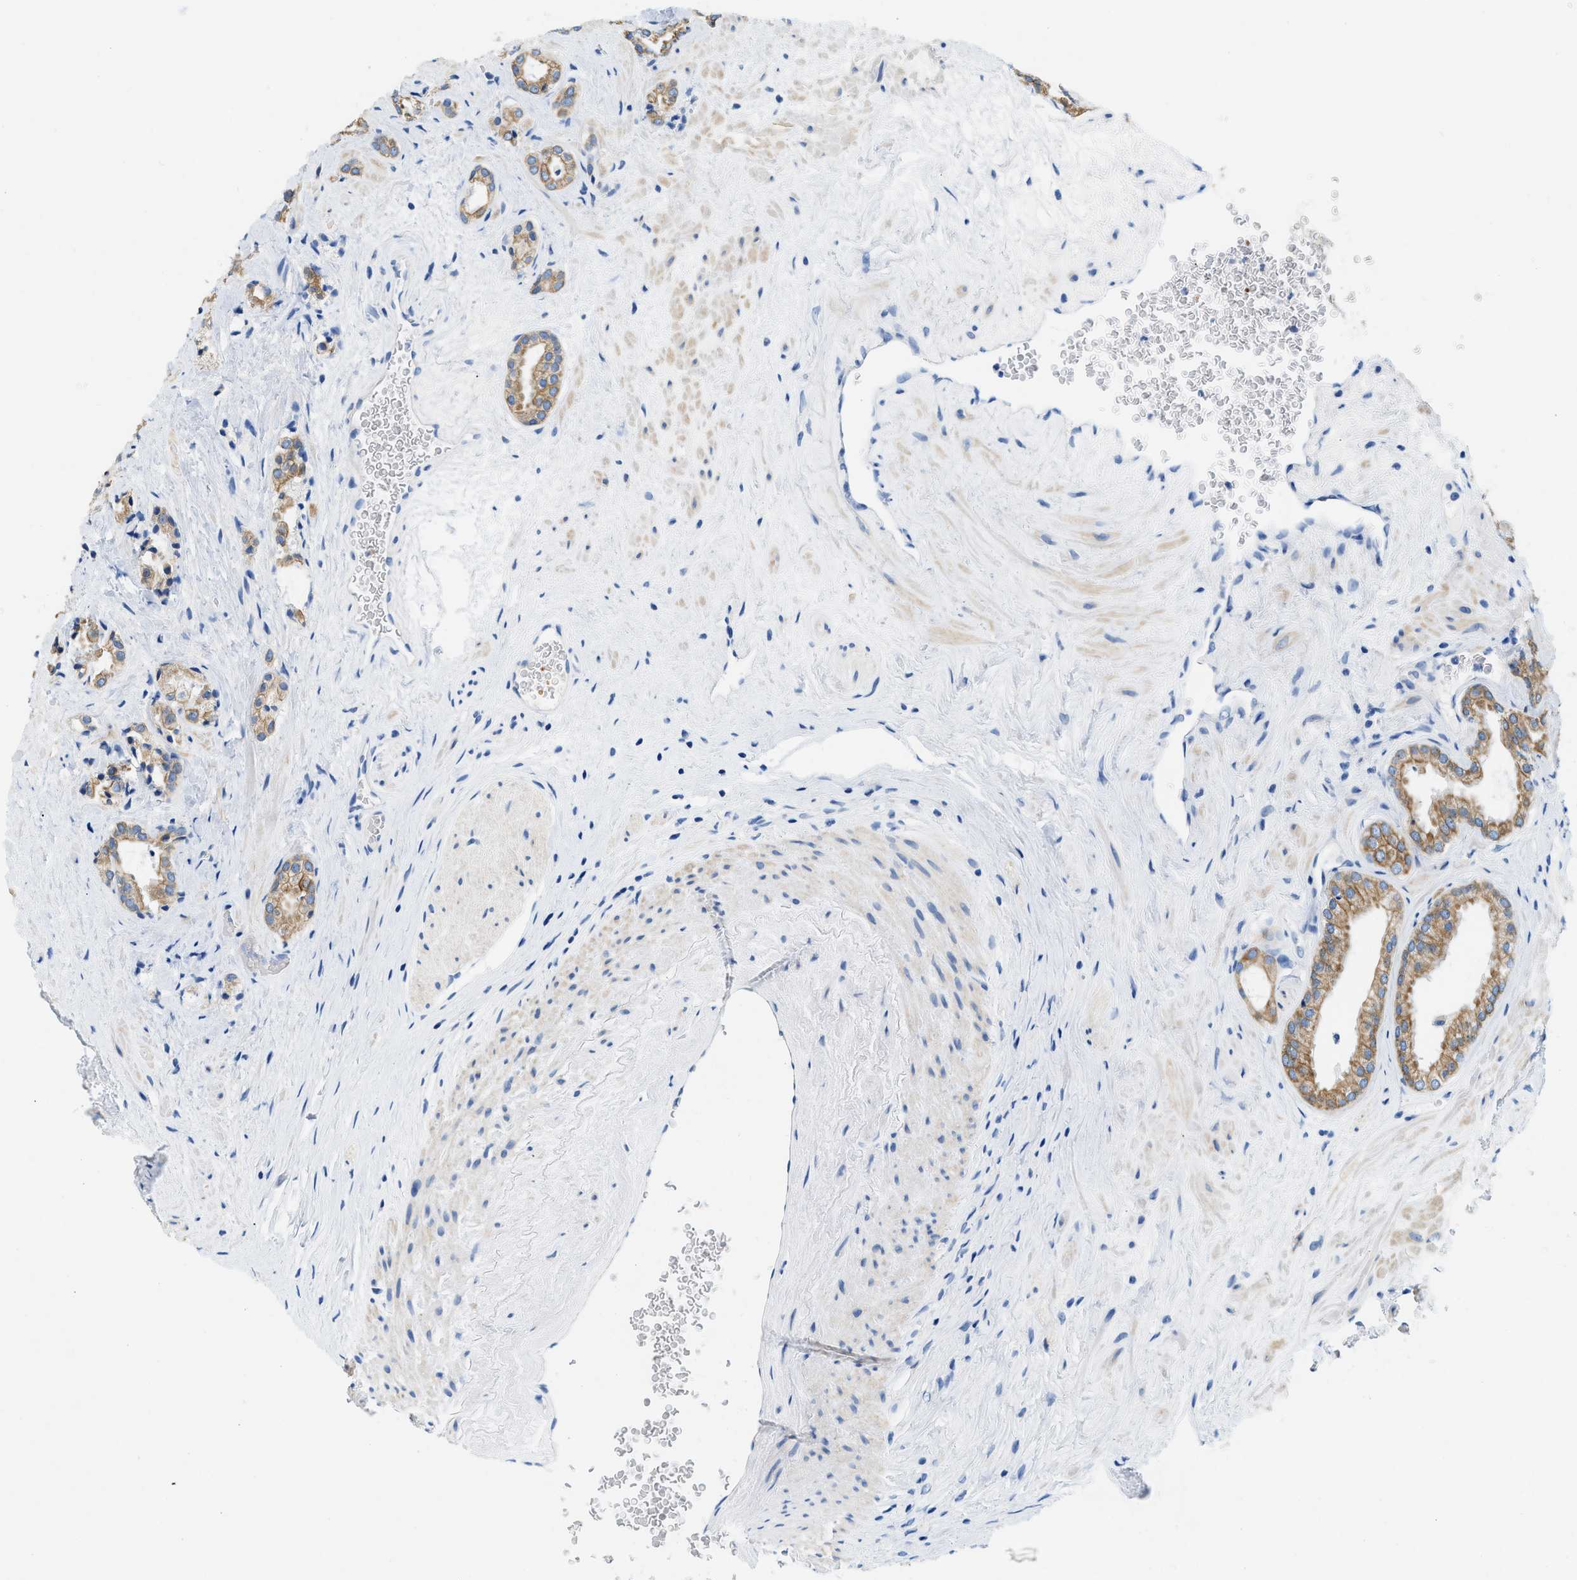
{"staining": {"intensity": "moderate", "quantity": ">75%", "location": "cytoplasmic/membranous"}, "tissue": "prostate cancer", "cell_type": "Tumor cells", "image_type": "cancer", "snomed": [{"axis": "morphology", "description": "Adenocarcinoma, High grade"}, {"axis": "topography", "description": "Prostate"}], "caption": "A brown stain labels moderate cytoplasmic/membranous staining of a protein in prostate cancer (adenocarcinoma (high-grade)) tumor cells.", "gene": "BPGM", "patient": {"sex": "male", "age": 64}}